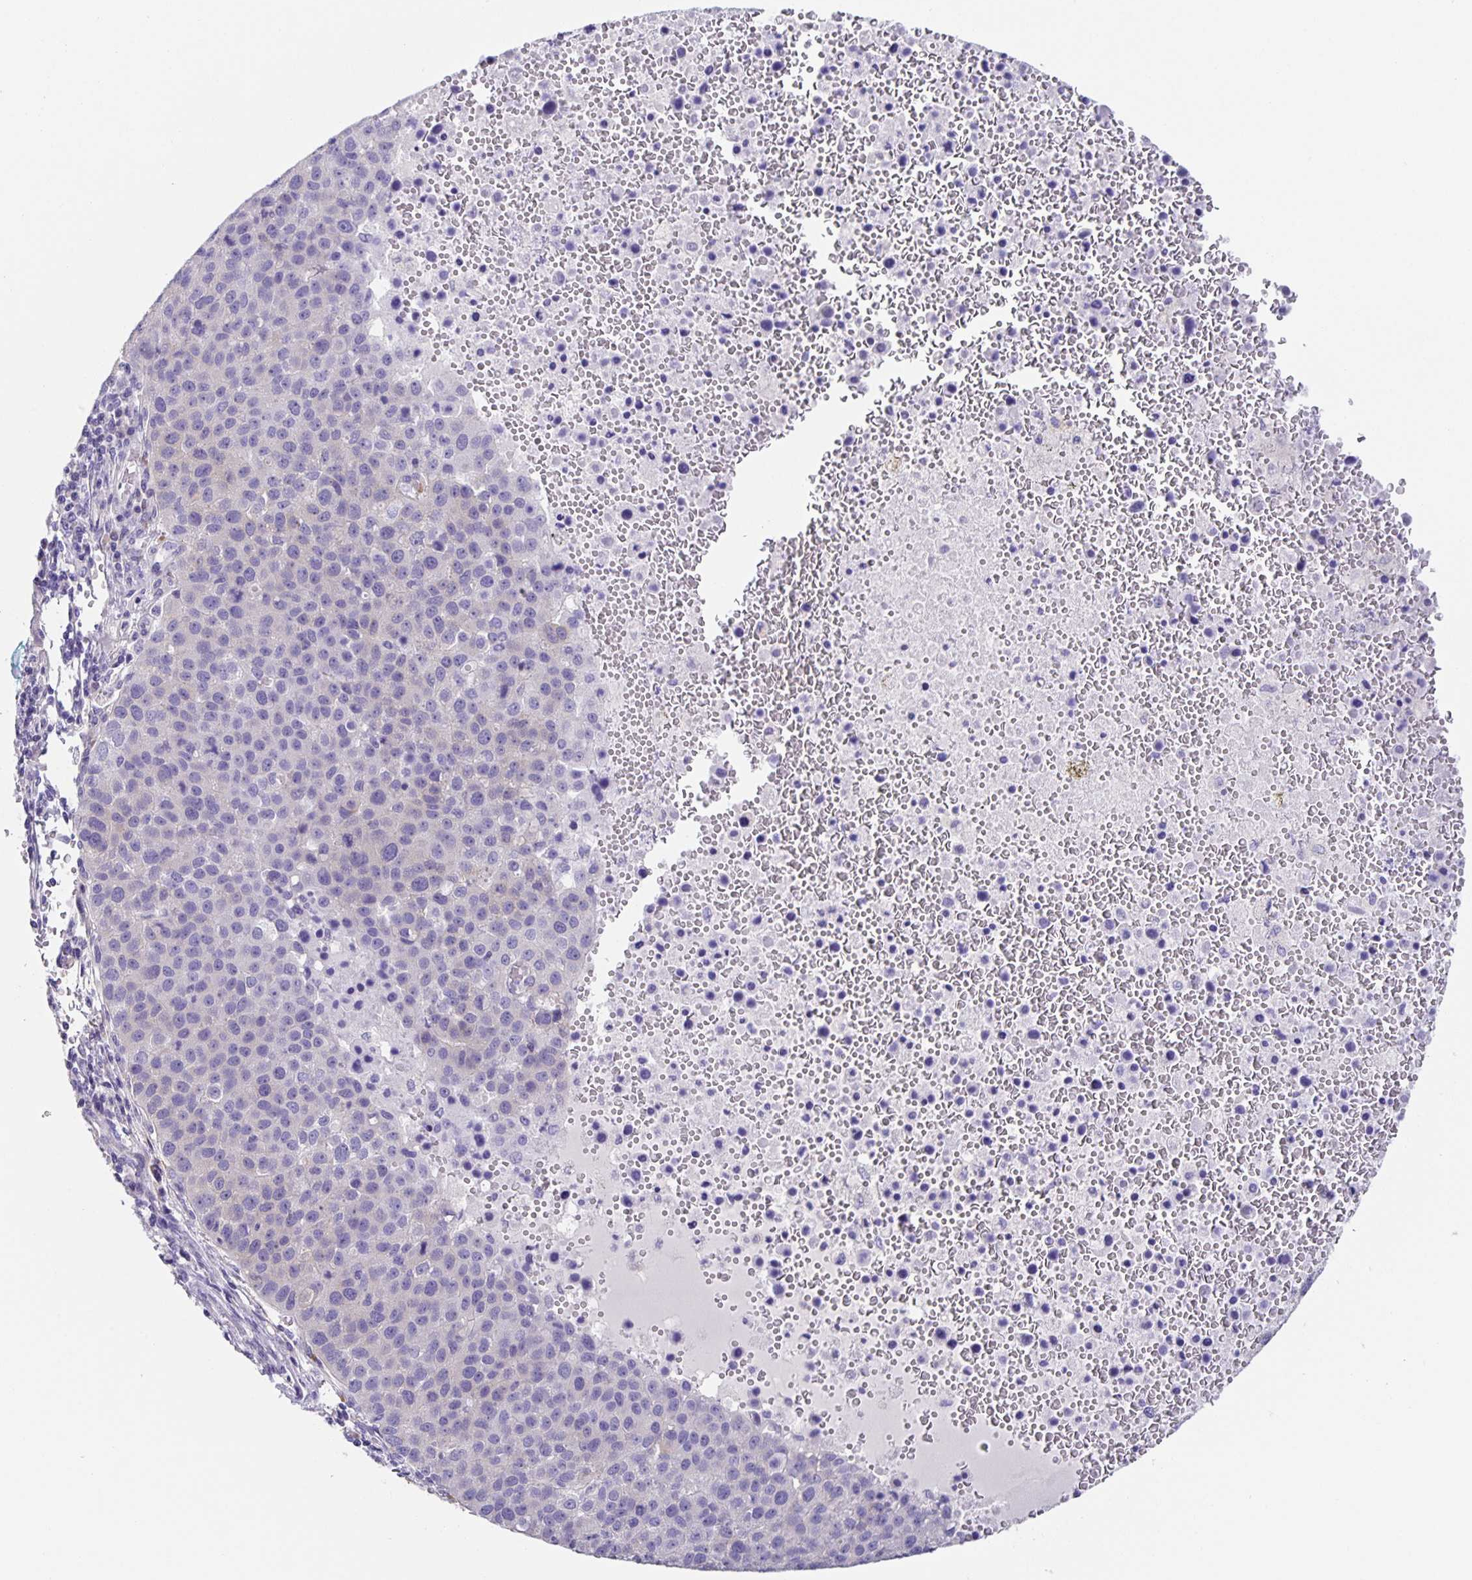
{"staining": {"intensity": "negative", "quantity": "none", "location": "none"}, "tissue": "pancreatic cancer", "cell_type": "Tumor cells", "image_type": "cancer", "snomed": [{"axis": "morphology", "description": "Adenocarcinoma, NOS"}, {"axis": "topography", "description": "Pancreas"}], "caption": "DAB (3,3'-diaminobenzidine) immunohistochemical staining of human pancreatic cancer (adenocarcinoma) displays no significant expression in tumor cells.", "gene": "PRR36", "patient": {"sex": "female", "age": 61}}